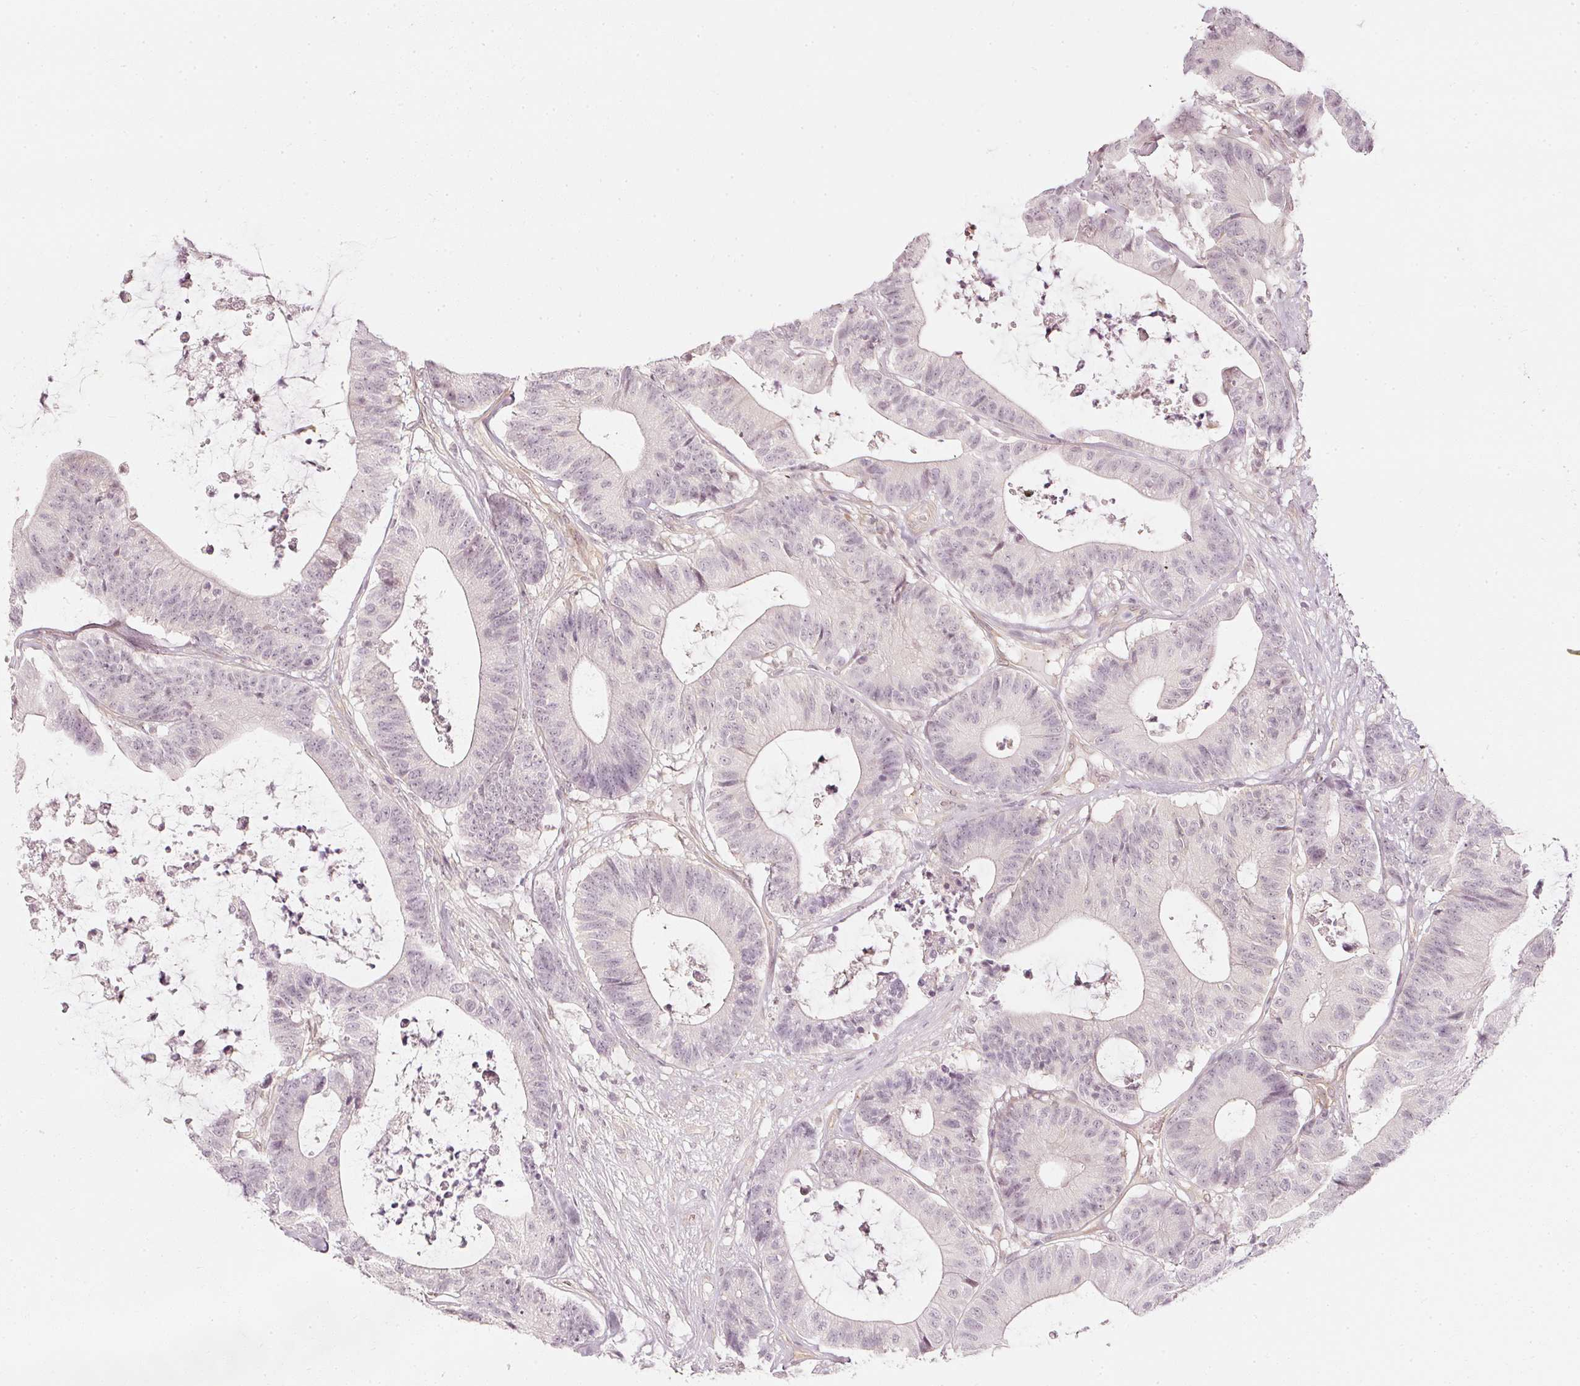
{"staining": {"intensity": "negative", "quantity": "none", "location": "none"}, "tissue": "colorectal cancer", "cell_type": "Tumor cells", "image_type": "cancer", "snomed": [{"axis": "morphology", "description": "Adenocarcinoma, NOS"}, {"axis": "topography", "description": "Colon"}], "caption": "Tumor cells are negative for brown protein staining in colorectal cancer (adenocarcinoma).", "gene": "DRD2", "patient": {"sex": "female", "age": 84}}